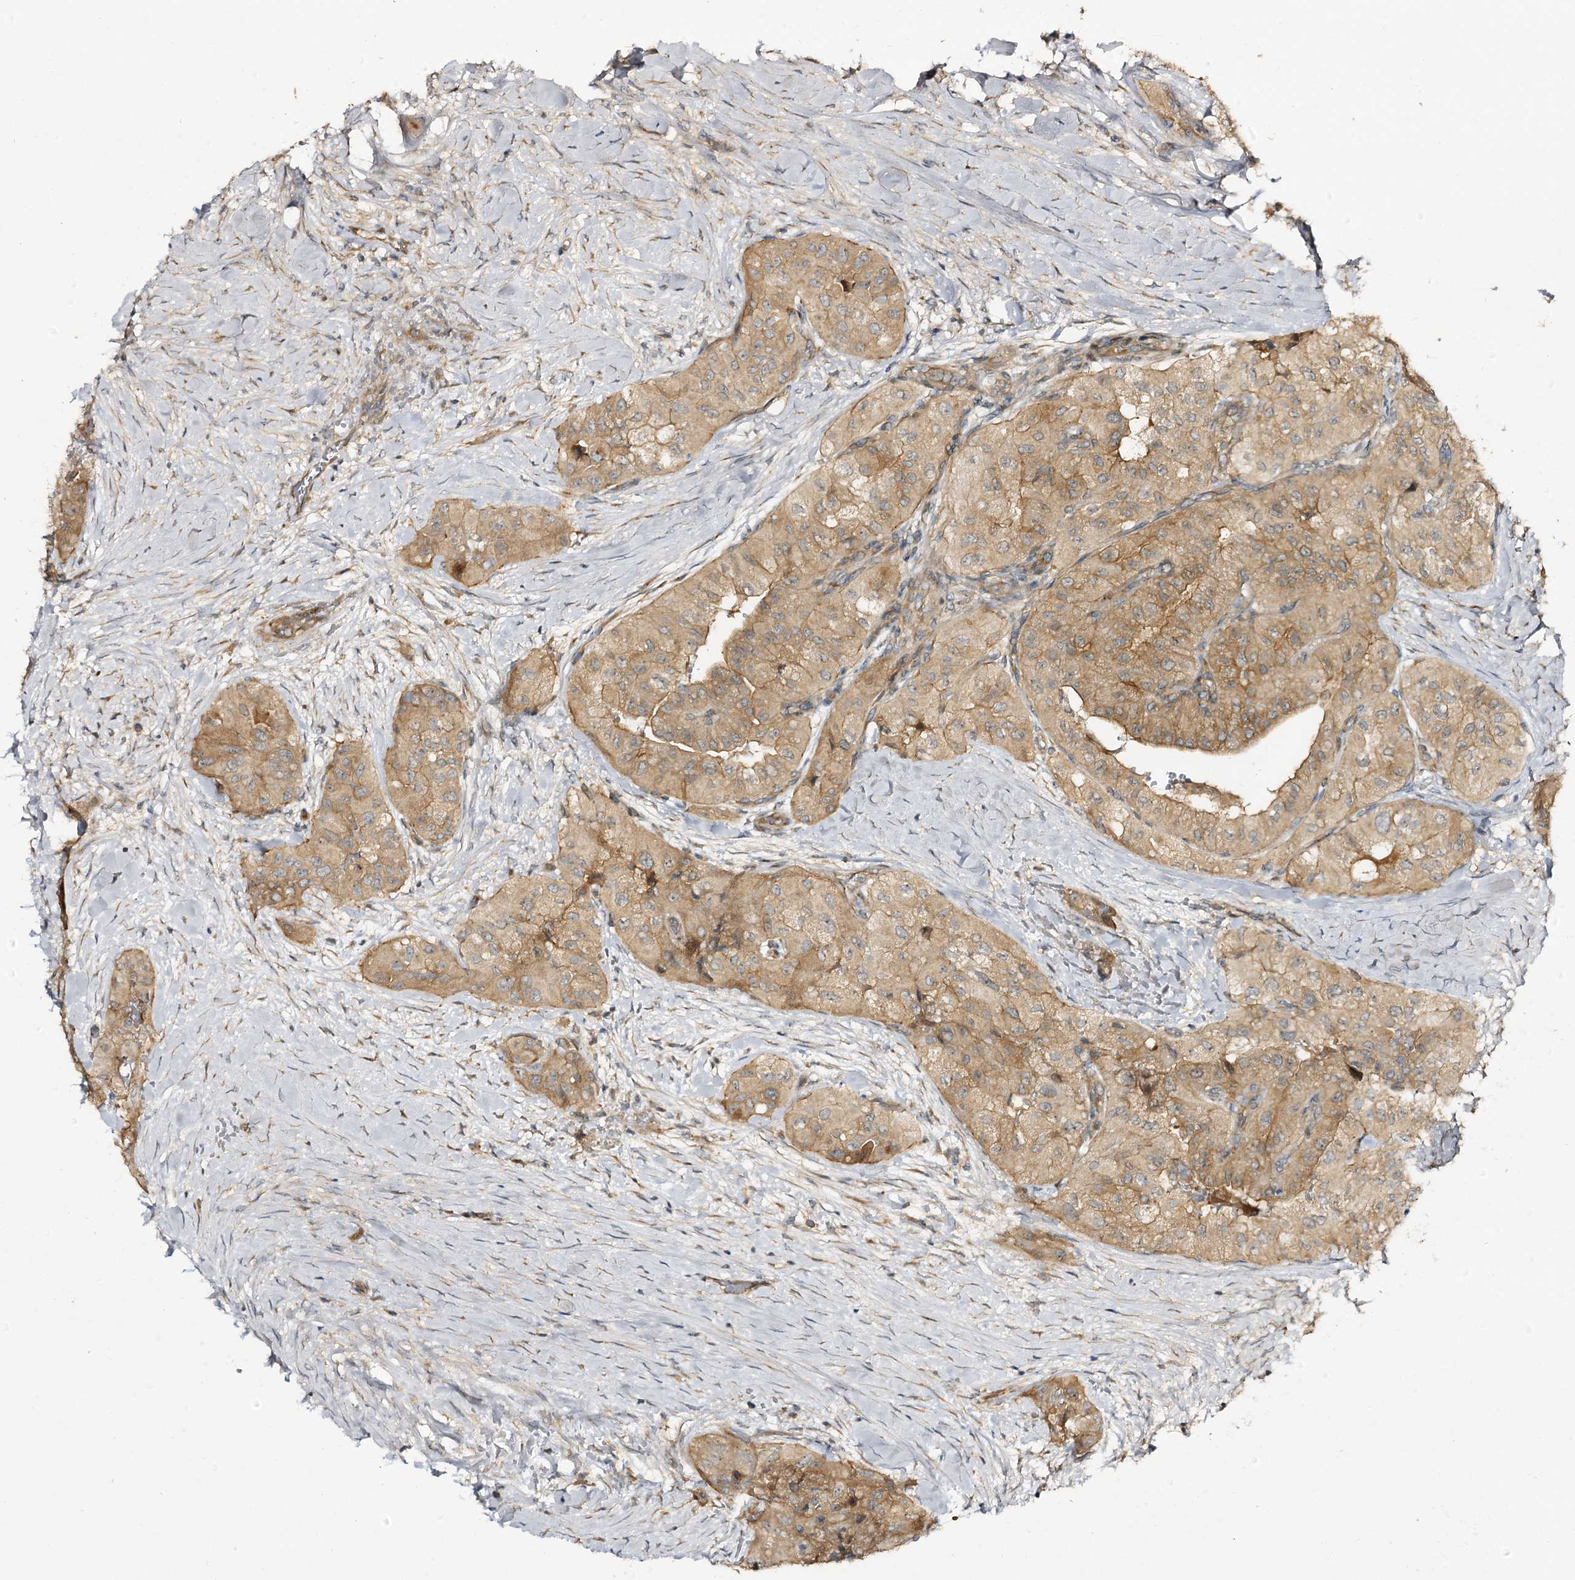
{"staining": {"intensity": "moderate", "quantity": ">75%", "location": "cytoplasmic/membranous"}, "tissue": "thyroid cancer", "cell_type": "Tumor cells", "image_type": "cancer", "snomed": [{"axis": "morphology", "description": "Papillary adenocarcinoma, NOS"}, {"axis": "topography", "description": "Thyroid gland"}], "caption": "The histopathology image shows a brown stain indicating the presence of a protein in the cytoplasmic/membranous of tumor cells in papillary adenocarcinoma (thyroid).", "gene": "C11orf80", "patient": {"sex": "female", "age": 59}}